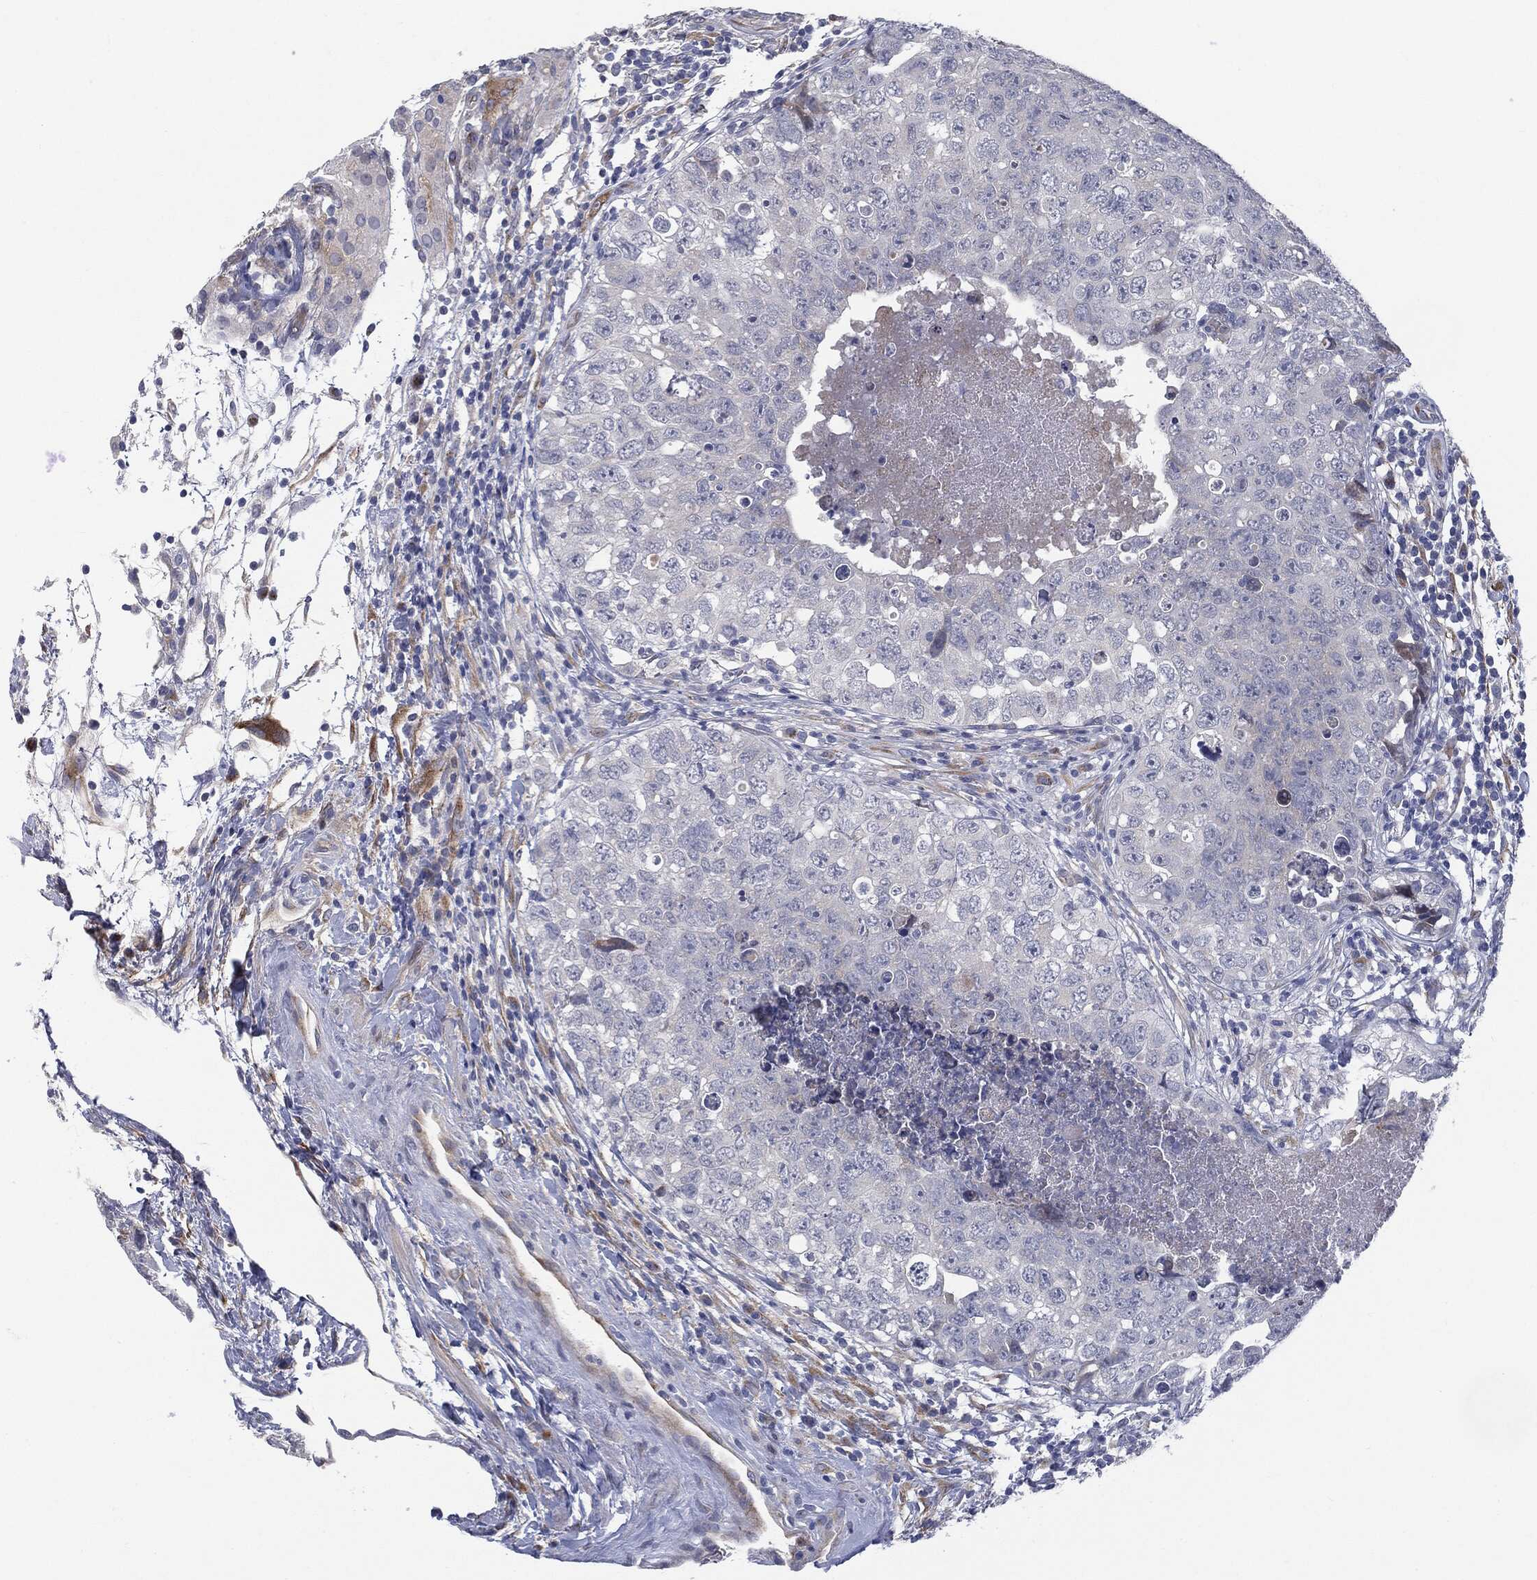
{"staining": {"intensity": "negative", "quantity": "none", "location": "none"}, "tissue": "testis cancer", "cell_type": "Tumor cells", "image_type": "cancer", "snomed": [{"axis": "morphology", "description": "Seminoma, NOS"}, {"axis": "topography", "description": "Testis"}], "caption": "DAB (3,3'-diaminobenzidine) immunohistochemical staining of testis seminoma reveals no significant positivity in tumor cells.", "gene": "KRT5", "patient": {"sex": "male", "age": 34}}